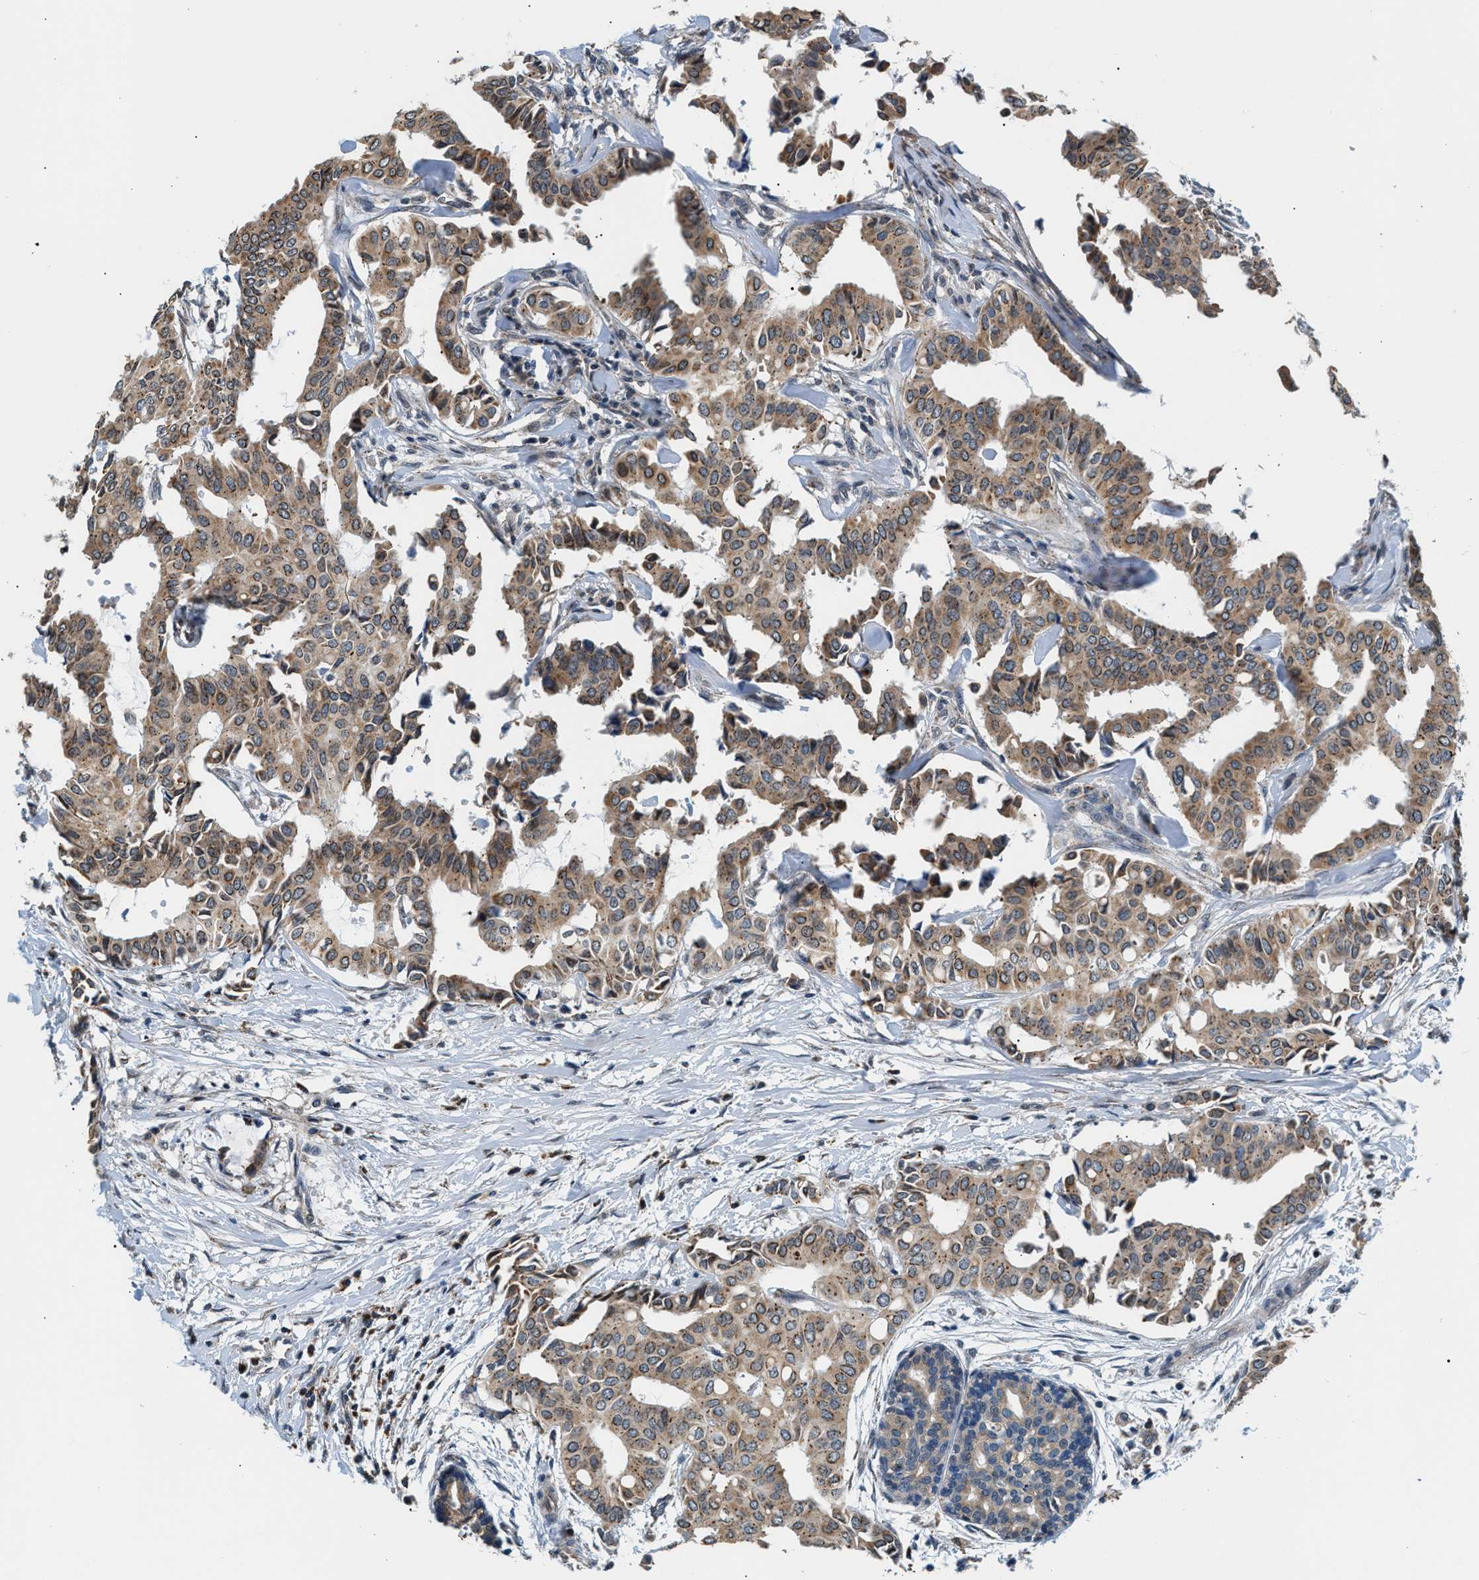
{"staining": {"intensity": "moderate", "quantity": ">75%", "location": "cytoplasmic/membranous"}, "tissue": "head and neck cancer", "cell_type": "Tumor cells", "image_type": "cancer", "snomed": [{"axis": "morphology", "description": "Adenocarcinoma, NOS"}, {"axis": "topography", "description": "Salivary gland"}, {"axis": "topography", "description": "Head-Neck"}], "caption": "Protein analysis of head and neck cancer tissue exhibits moderate cytoplasmic/membranous expression in about >75% of tumor cells. Nuclei are stained in blue.", "gene": "KCNMB2", "patient": {"sex": "female", "age": 59}}